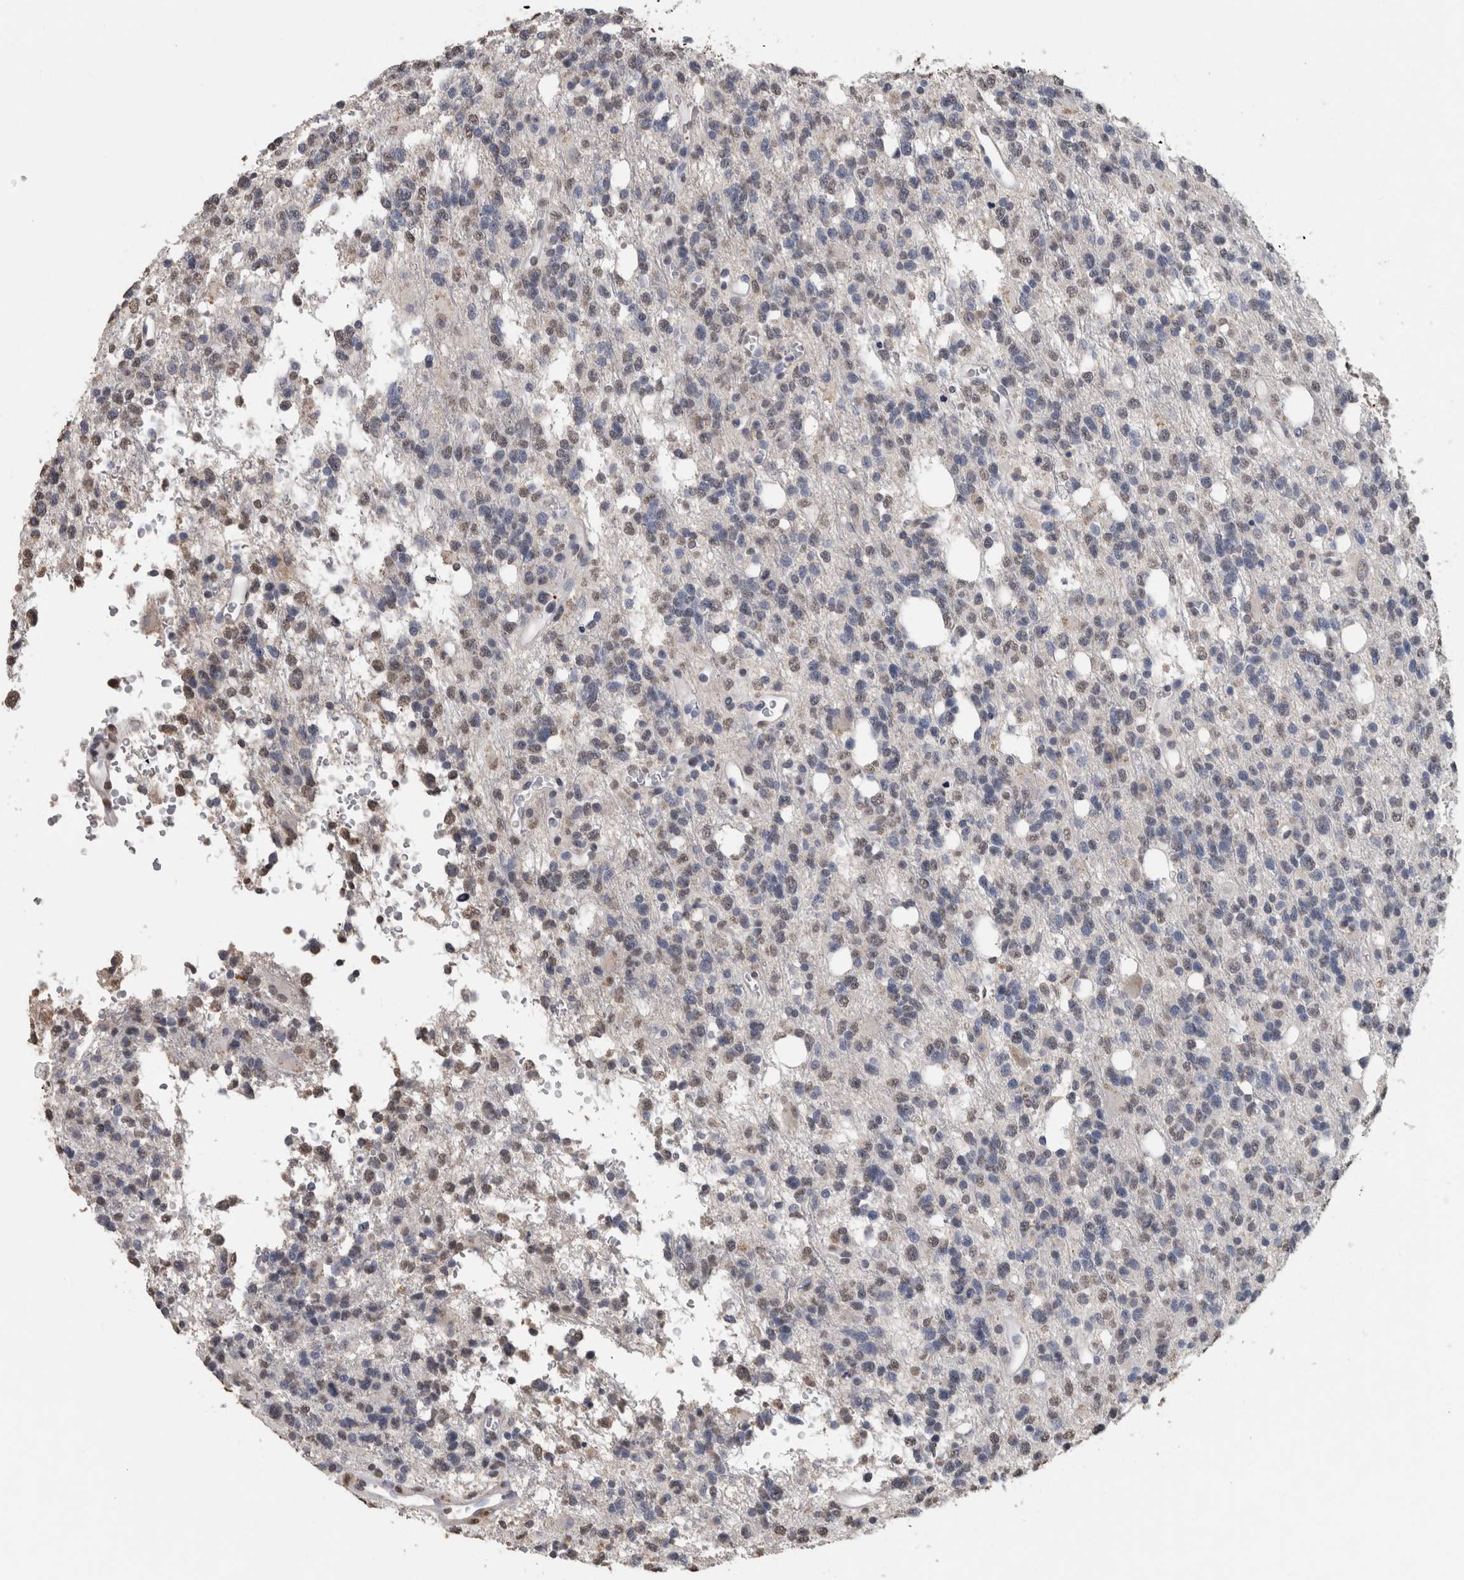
{"staining": {"intensity": "weak", "quantity": "<25%", "location": "nuclear"}, "tissue": "glioma", "cell_type": "Tumor cells", "image_type": "cancer", "snomed": [{"axis": "morphology", "description": "Glioma, malignant, High grade"}, {"axis": "topography", "description": "Brain"}], "caption": "High magnification brightfield microscopy of glioma stained with DAB (brown) and counterstained with hematoxylin (blue): tumor cells show no significant staining.", "gene": "LTBP1", "patient": {"sex": "female", "age": 62}}